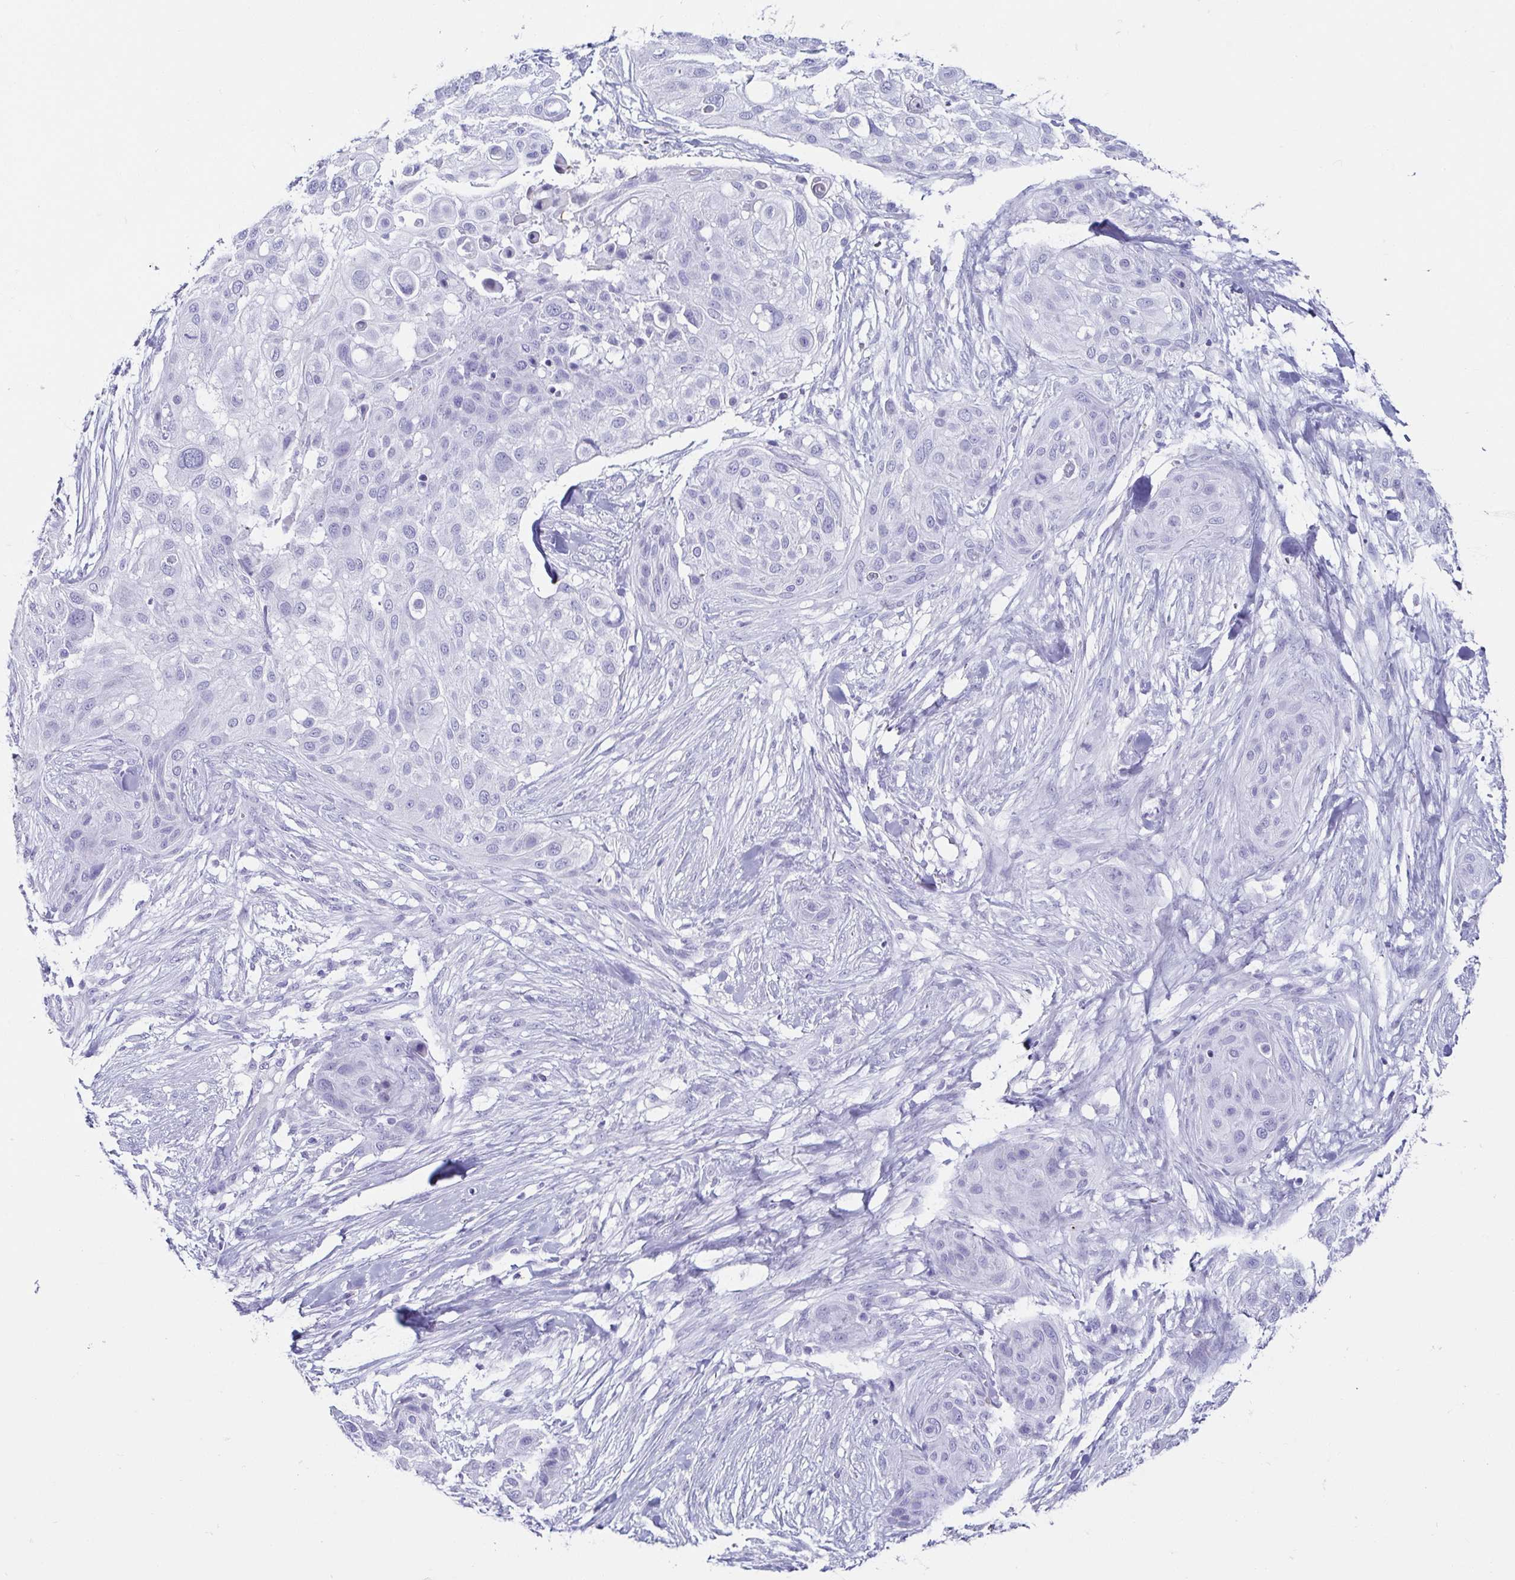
{"staining": {"intensity": "negative", "quantity": "none", "location": "none"}, "tissue": "skin cancer", "cell_type": "Tumor cells", "image_type": "cancer", "snomed": [{"axis": "morphology", "description": "Squamous cell carcinoma, NOS"}, {"axis": "topography", "description": "Skin"}], "caption": "Immunohistochemical staining of skin cancer reveals no significant expression in tumor cells.", "gene": "CD164L2", "patient": {"sex": "female", "age": 87}}